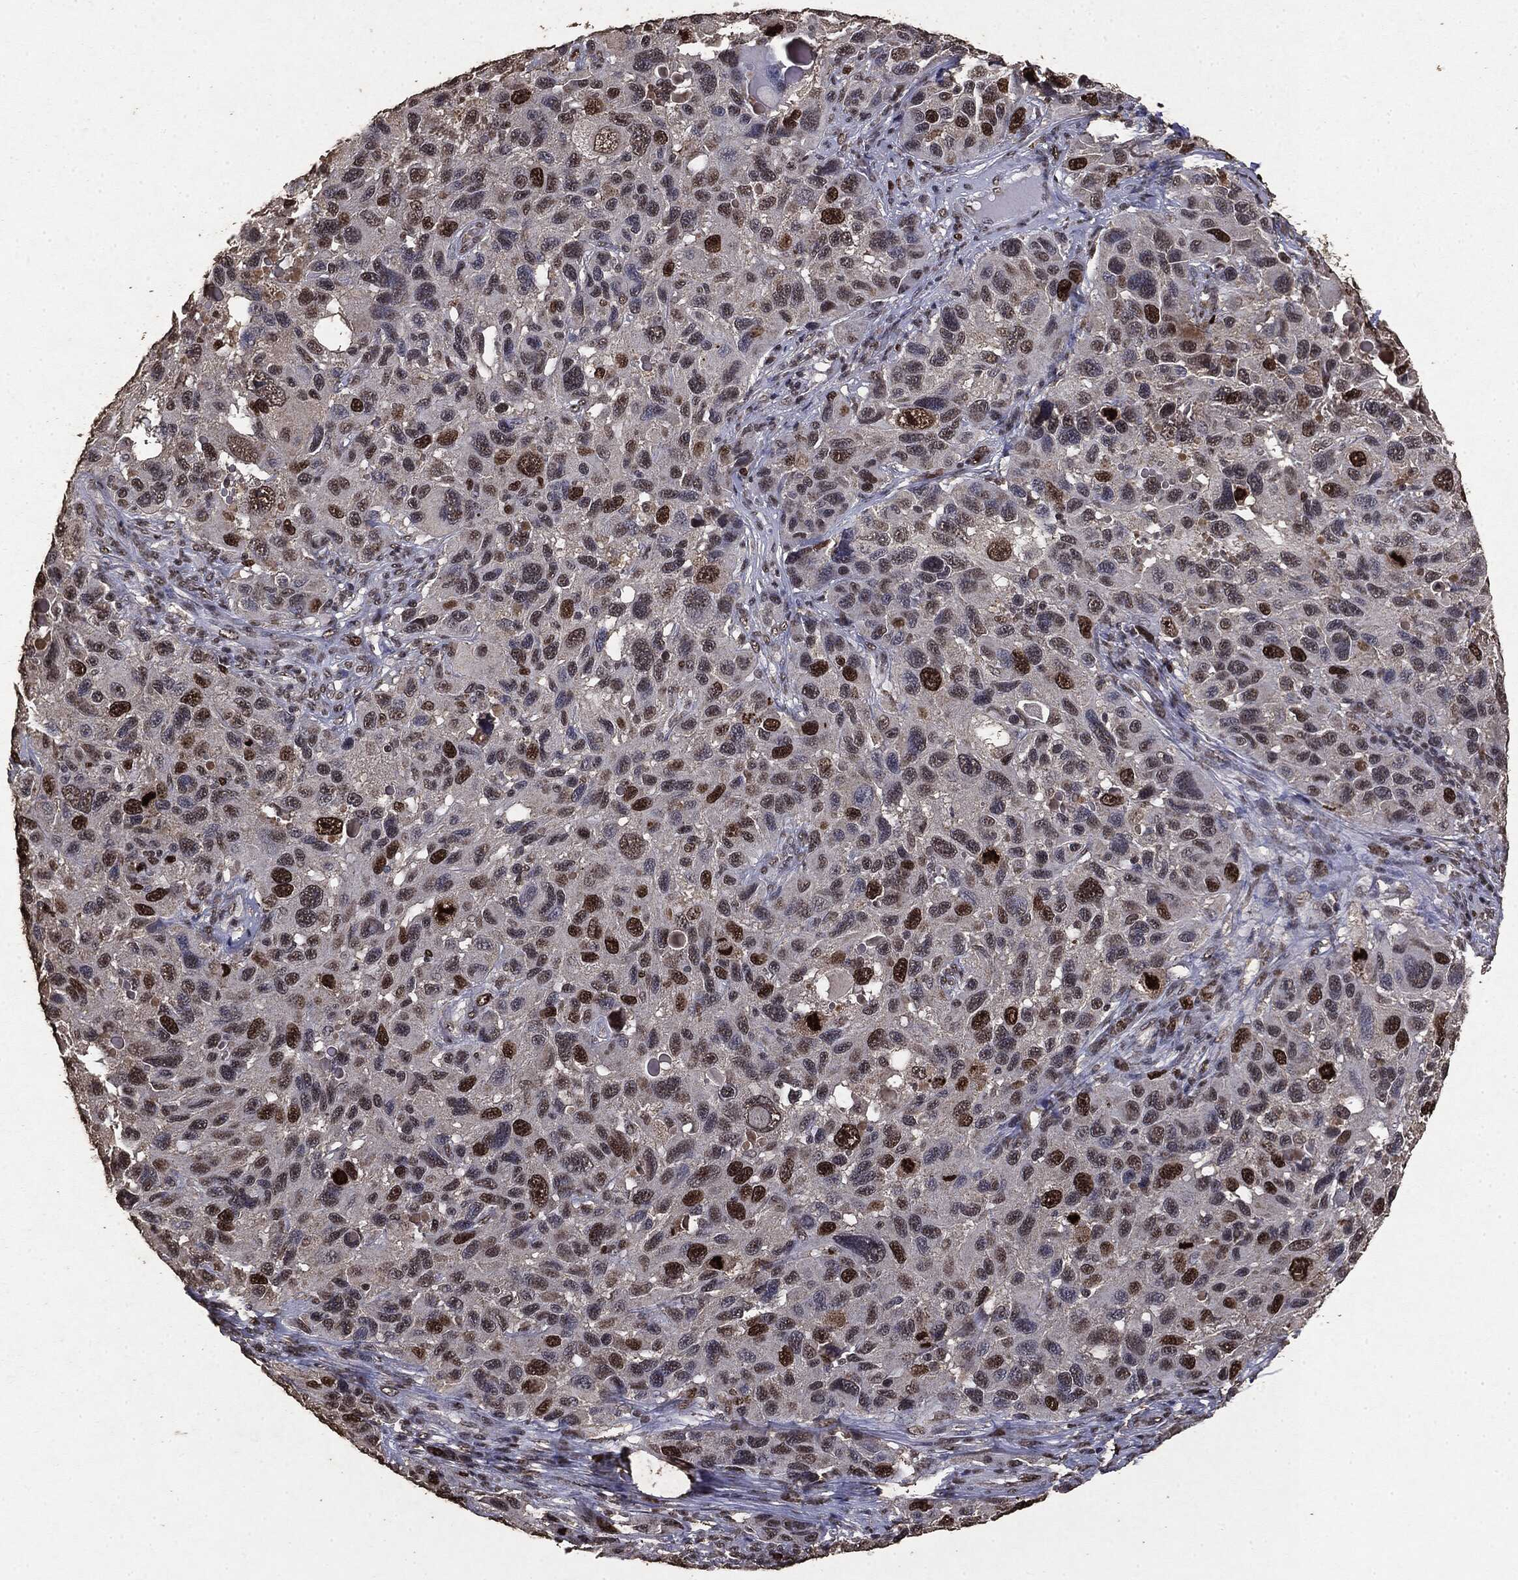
{"staining": {"intensity": "strong", "quantity": "<25%", "location": "nuclear"}, "tissue": "melanoma", "cell_type": "Tumor cells", "image_type": "cancer", "snomed": [{"axis": "morphology", "description": "Malignant melanoma, NOS"}, {"axis": "topography", "description": "Skin"}], "caption": "Immunohistochemistry (IHC) (DAB) staining of human malignant melanoma demonstrates strong nuclear protein staining in approximately <25% of tumor cells. The staining was performed using DAB, with brown indicating positive protein expression. Nuclei are stained blue with hematoxylin.", "gene": "RAD18", "patient": {"sex": "male", "age": 53}}